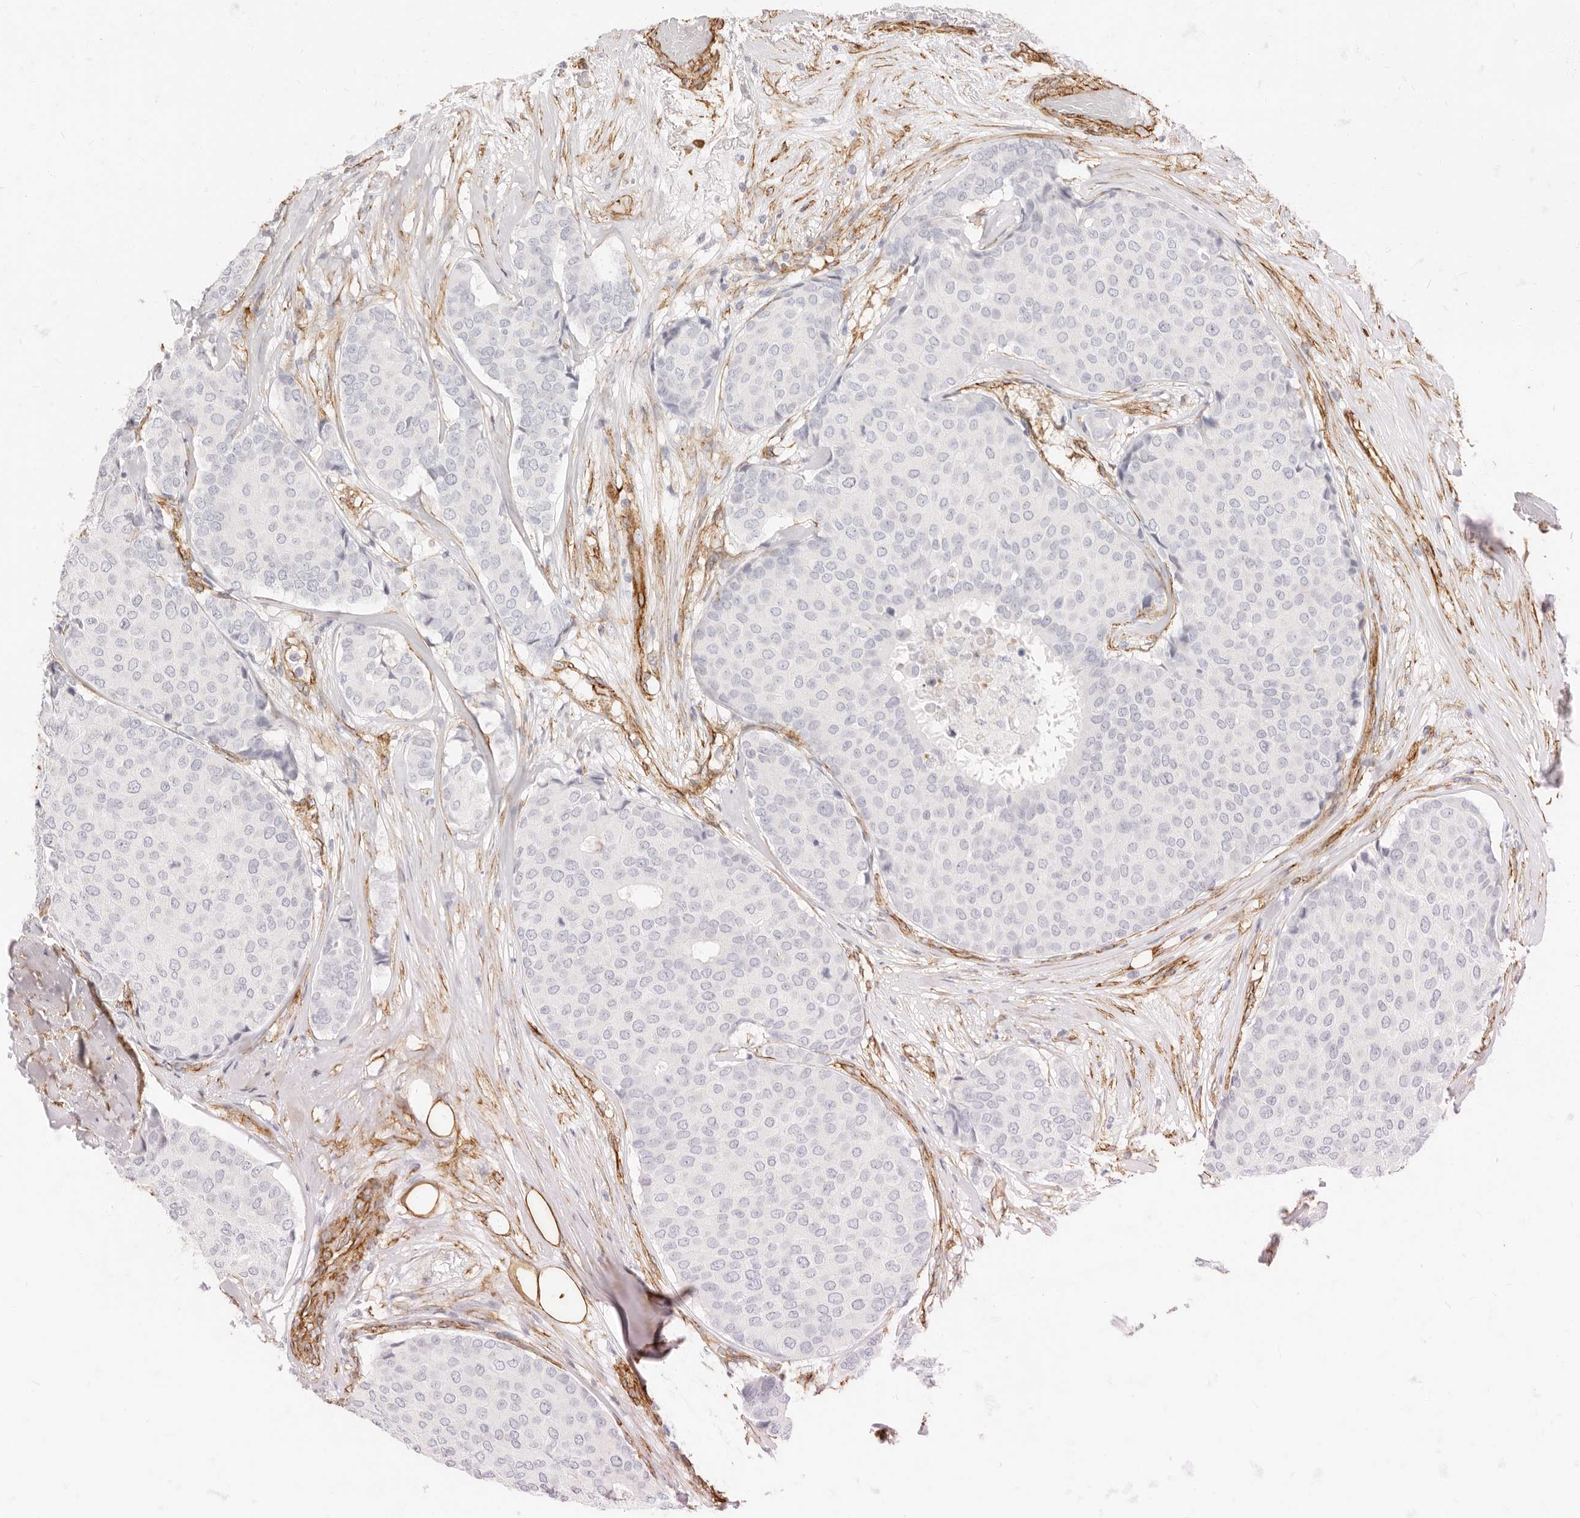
{"staining": {"intensity": "negative", "quantity": "none", "location": "none"}, "tissue": "breast cancer", "cell_type": "Tumor cells", "image_type": "cancer", "snomed": [{"axis": "morphology", "description": "Duct carcinoma"}, {"axis": "topography", "description": "Breast"}], "caption": "The image exhibits no significant positivity in tumor cells of breast invasive ductal carcinoma. (DAB immunohistochemistry visualized using brightfield microscopy, high magnification).", "gene": "NUS1", "patient": {"sex": "female", "age": 75}}